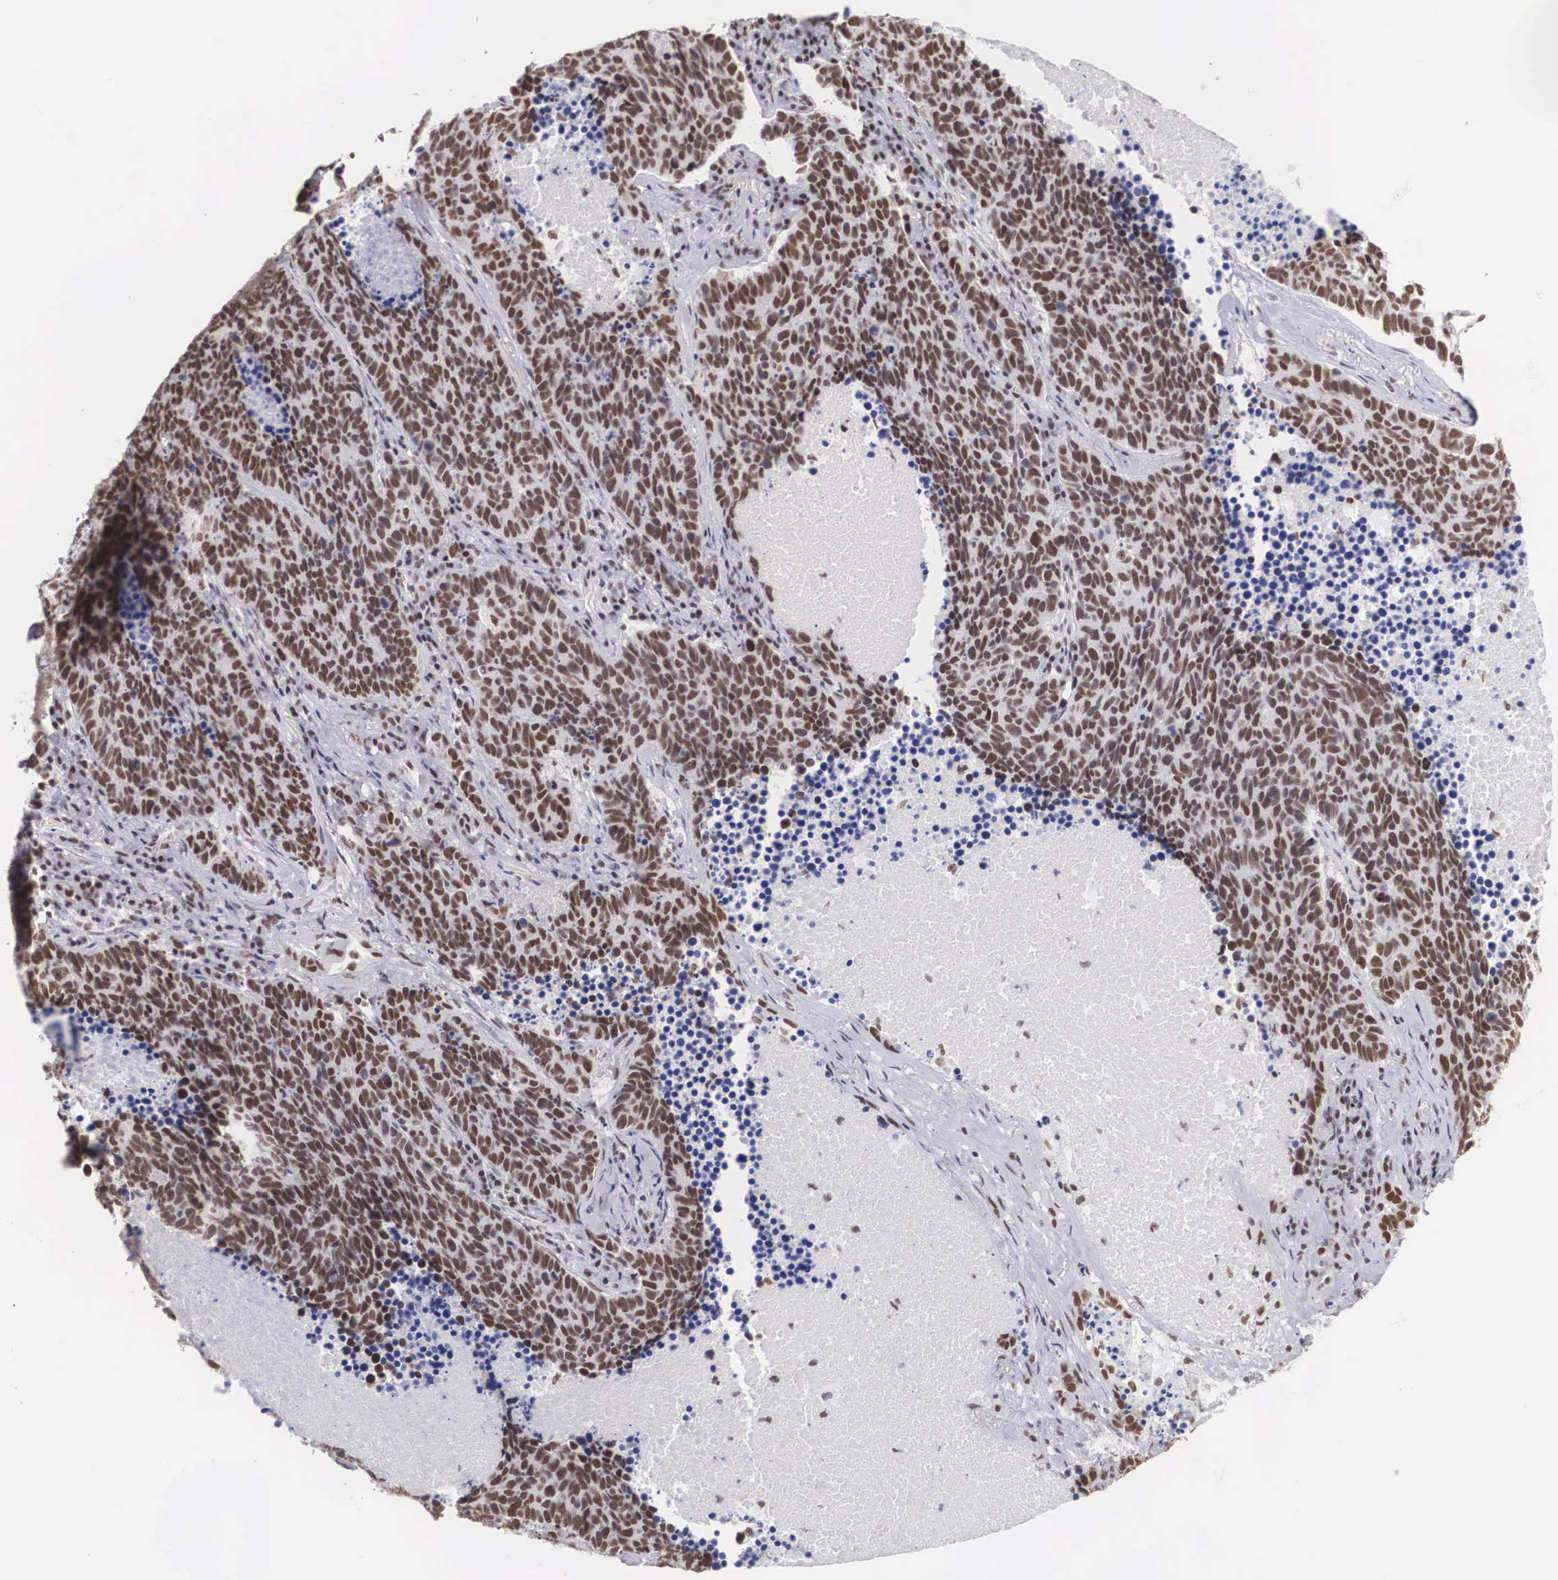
{"staining": {"intensity": "strong", "quantity": ">75%", "location": "nuclear"}, "tissue": "lung cancer", "cell_type": "Tumor cells", "image_type": "cancer", "snomed": [{"axis": "morphology", "description": "Neoplasm, malignant, NOS"}, {"axis": "topography", "description": "Lung"}], "caption": "High-power microscopy captured an immunohistochemistry (IHC) micrograph of neoplasm (malignant) (lung), revealing strong nuclear expression in approximately >75% of tumor cells. Using DAB (brown) and hematoxylin (blue) stains, captured at high magnification using brightfield microscopy.", "gene": "CSTF2", "patient": {"sex": "female", "age": 75}}